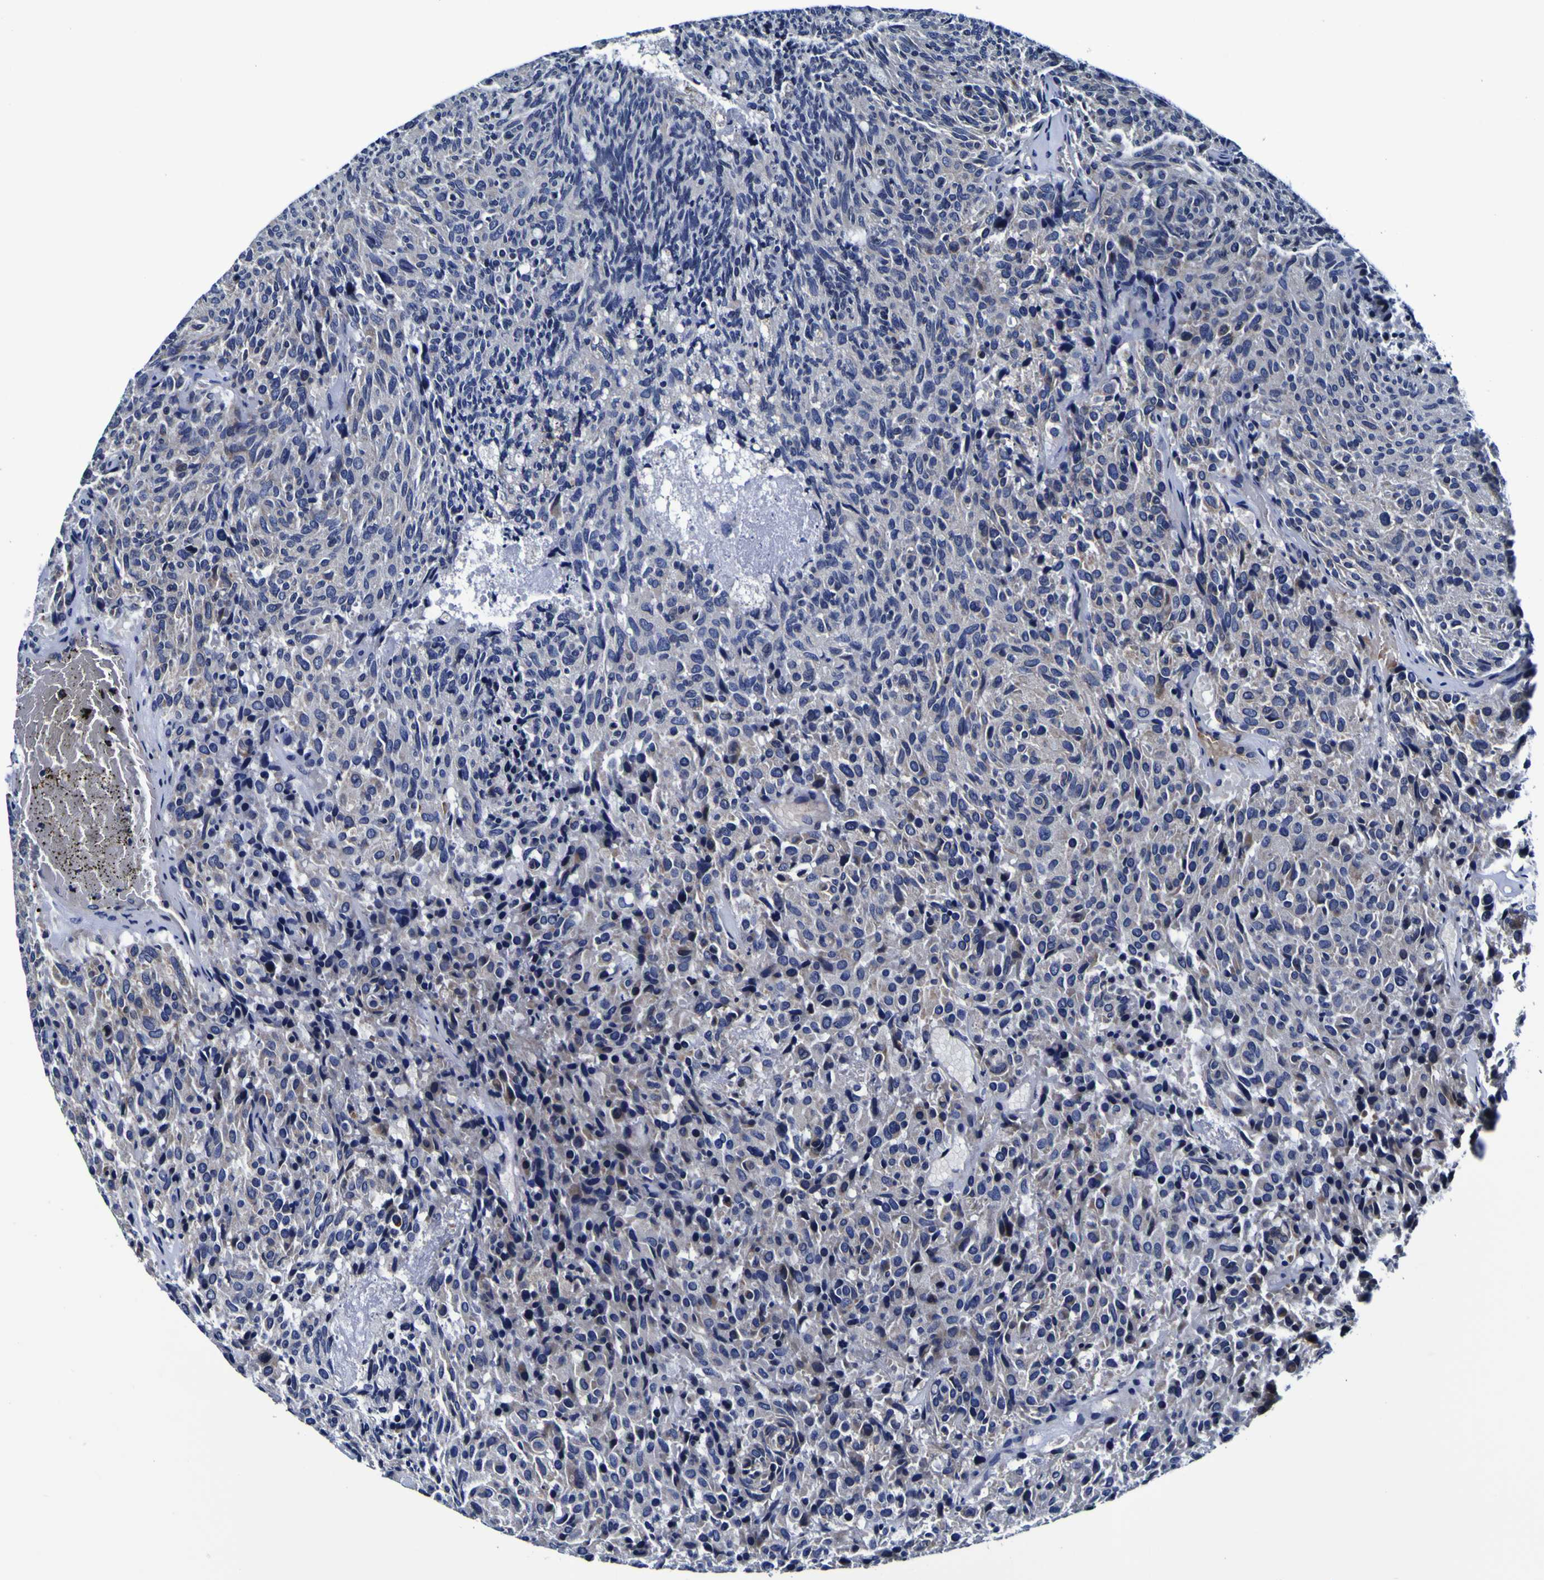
{"staining": {"intensity": "weak", "quantity": "<25%", "location": "cytoplasmic/membranous"}, "tissue": "carcinoid", "cell_type": "Tumor cells", "image_type": "cancer", "snomed": [{"axis": "morphology", "description": "Carcinoid, malignant, NOS"}, {"axis": "topography", "description": "Pancreas"}], "caption": "An IHC micrograph of carcinoid is shown. There is no staining in tumor cells of carcinoid.", "gene": "PDLIM4", "patient": {"sex": "female", "age": 54}}